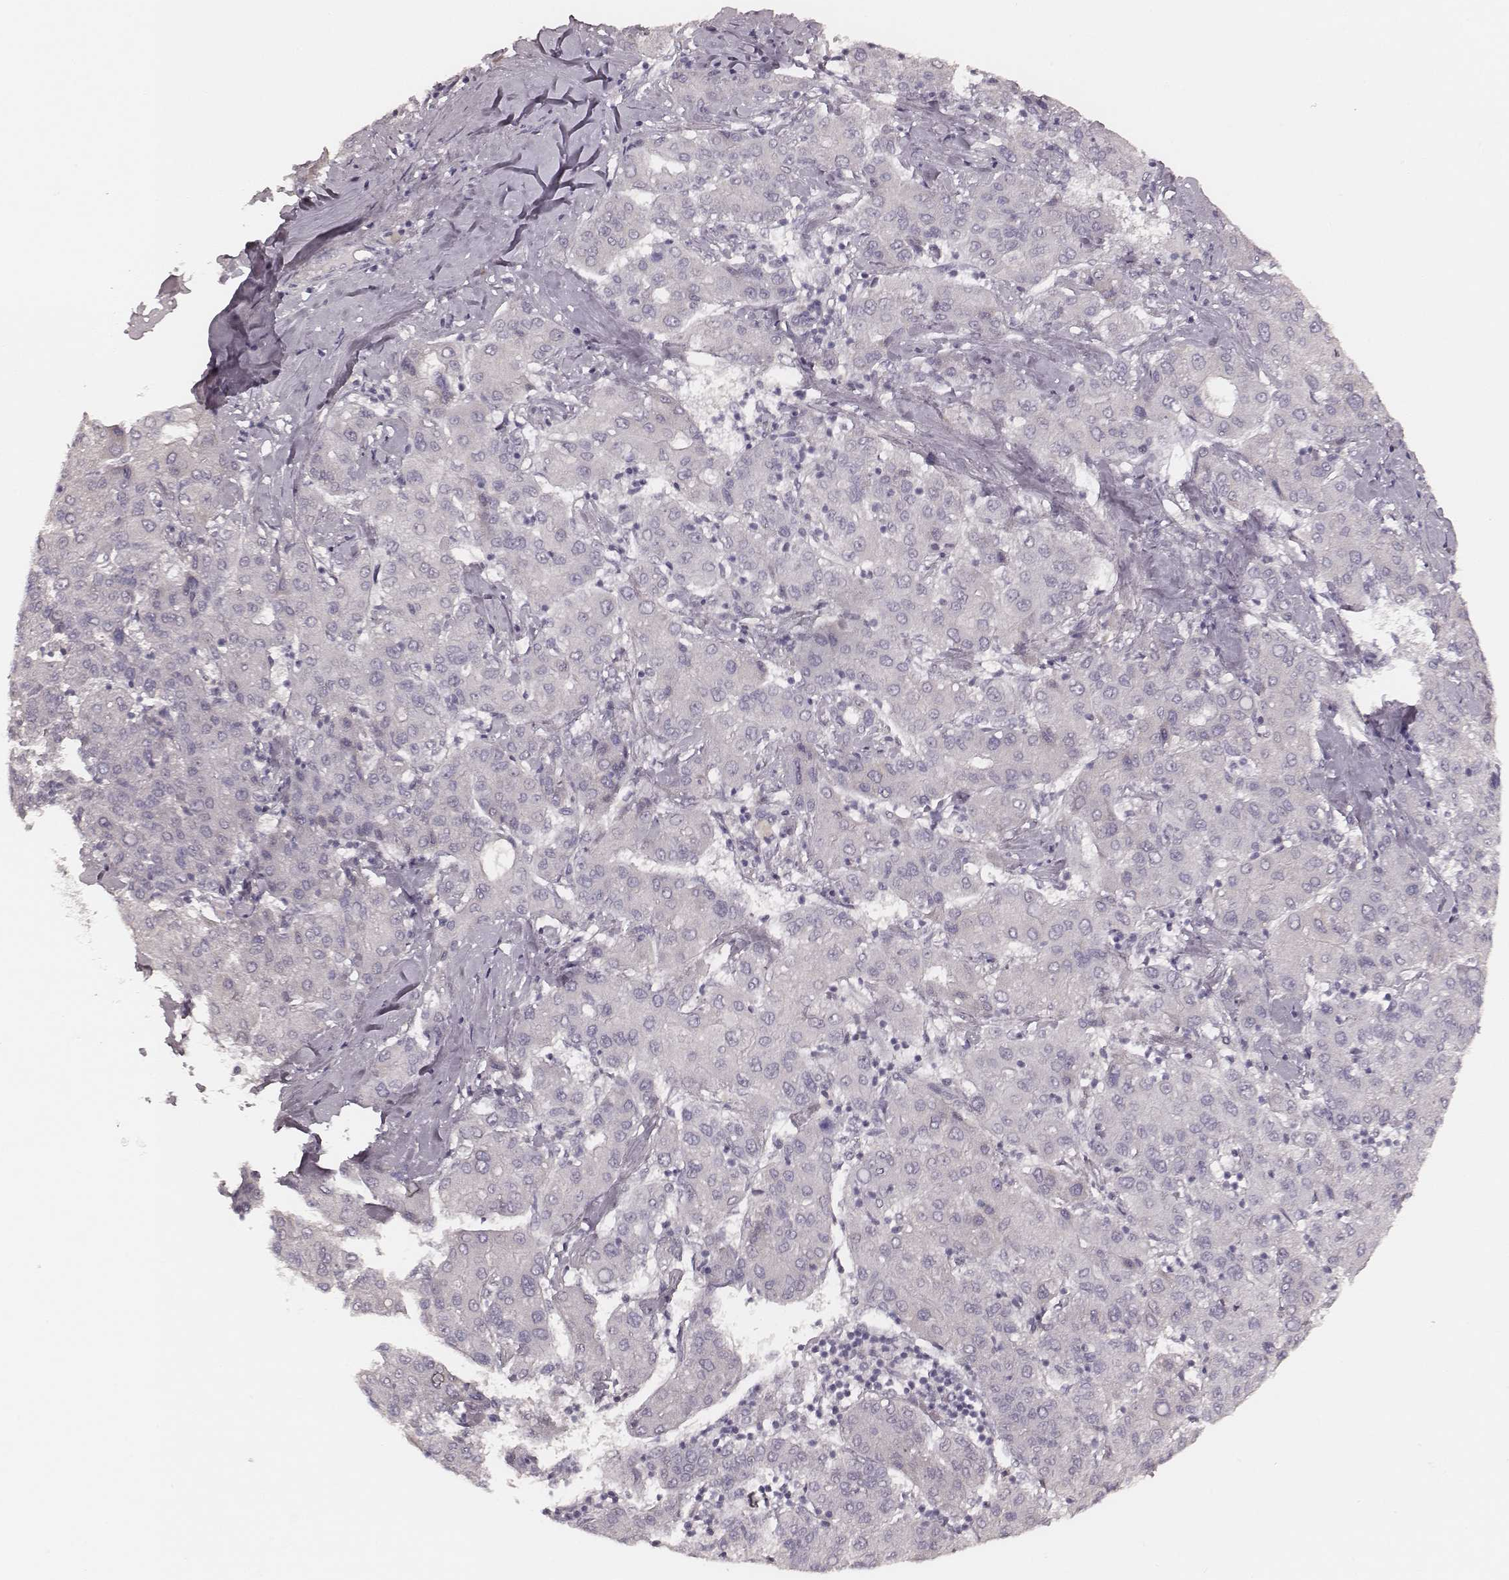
{"staining": {"intensity": "negative", "quantity": "none", "location": "none"}, "tissue": "liver cancer", "cell_type": "Tumor cells", "image_type": "cancer", "snomed": [{"axis": "morphology", "description": "Carcinoma, Hepatocellular, NOS"}, {"axis": "topography", "description": "Liver"}], "caption": "This is an immunohistochemistry micrograph of human hepatocellular carcinoma (liver). There is no staining in tumor cells.", "gene": "MSX1", "patient": {"sex": "male", "age": 65}}